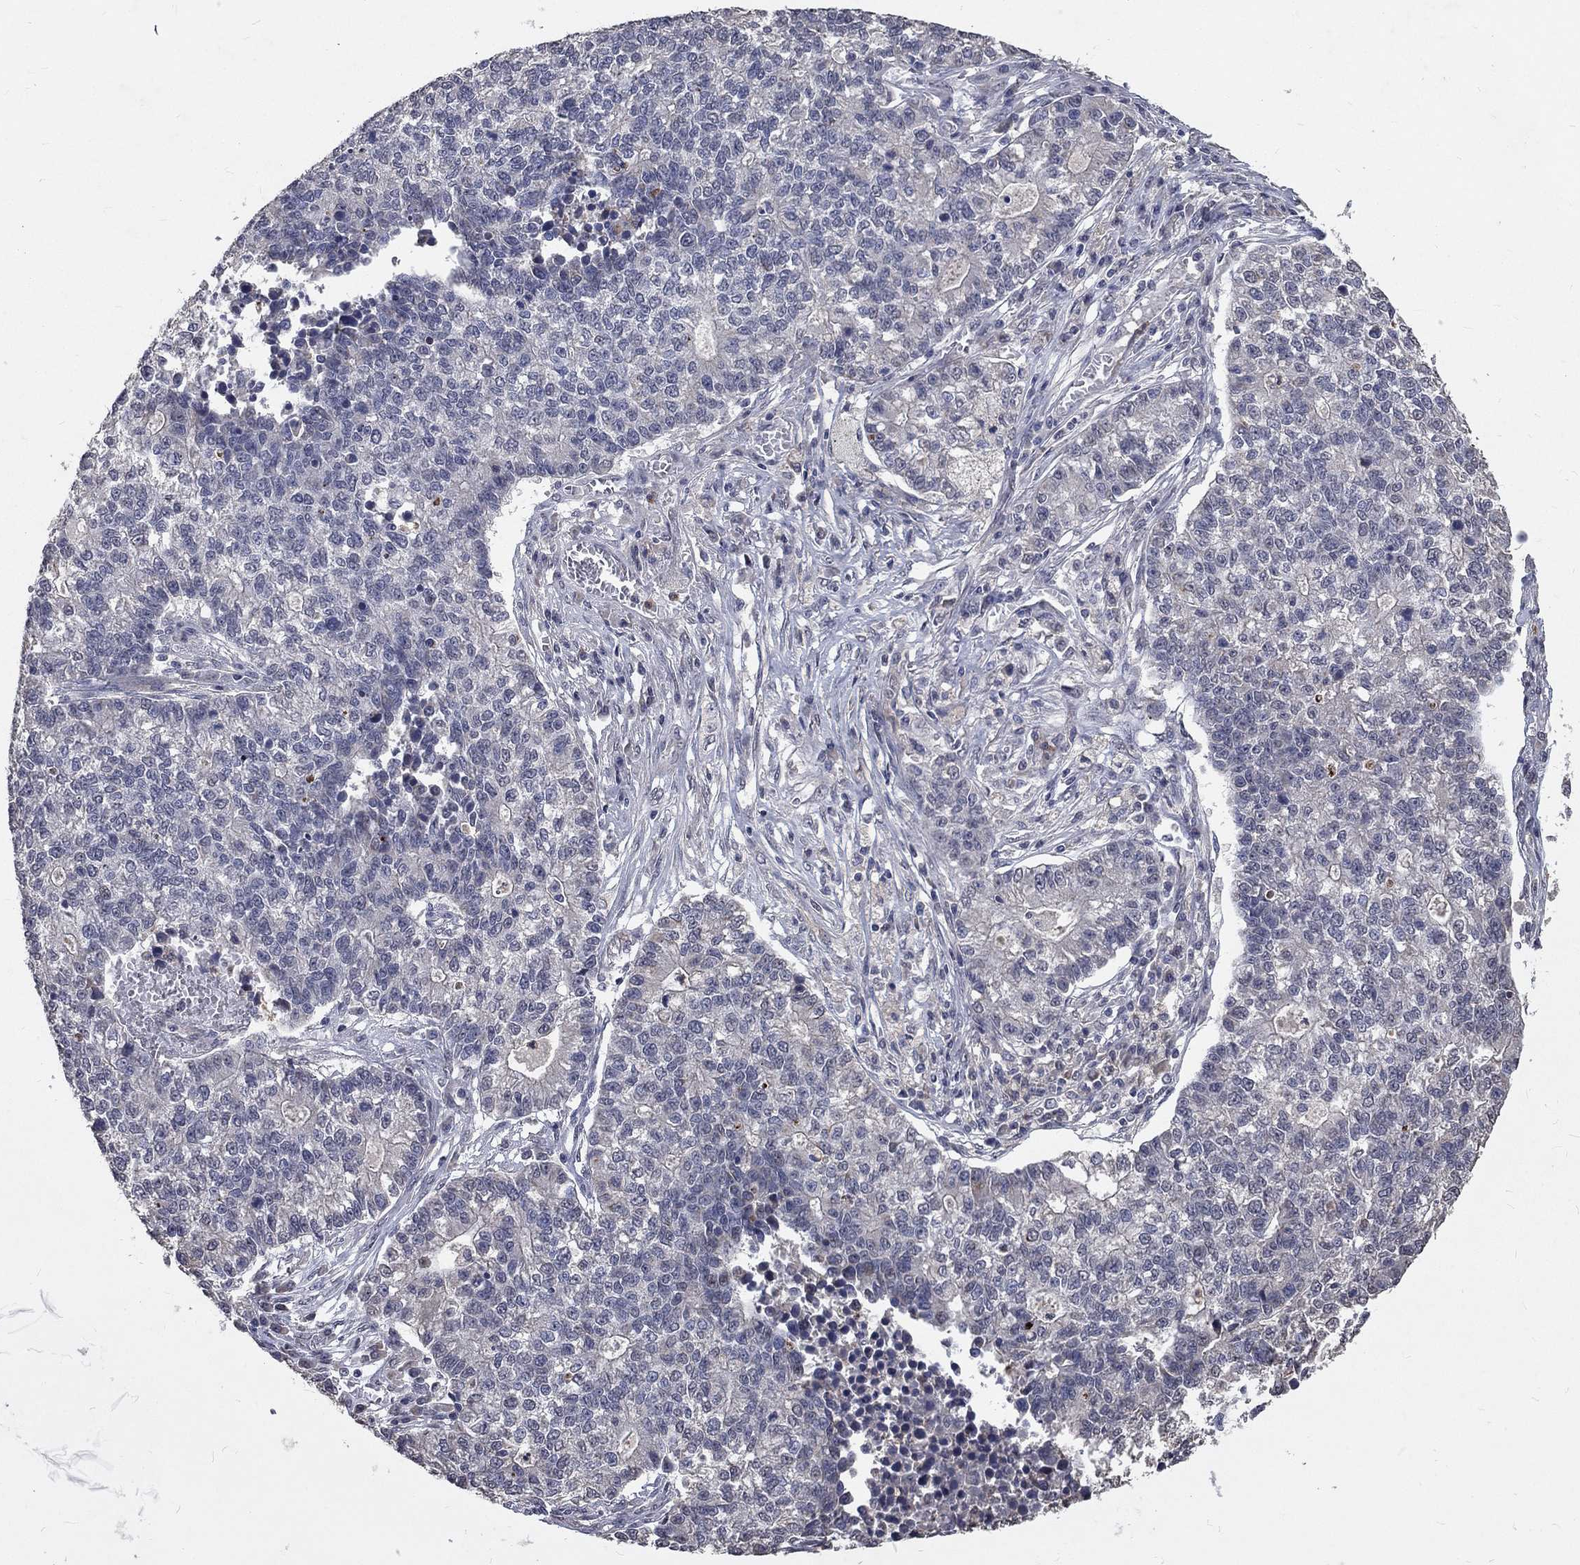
{"staining": {"intensity": "negative", "quantity": "none", "location": "none"}, "tissue": "lung cancer", "cell_type": "Tumor cells", "image_type": "cancer", "snomed": [{"axis": "morphology", "description": "Adenocarcinoma, NOS"}, {"axis": "topography", "description": "Lung"}], "caption": "Lung adenocarcinoma stained for a protein using IHC shows no expression tumor cells.", "gene": "CHST5", "patient": {"sex": "male", "age": 57}}